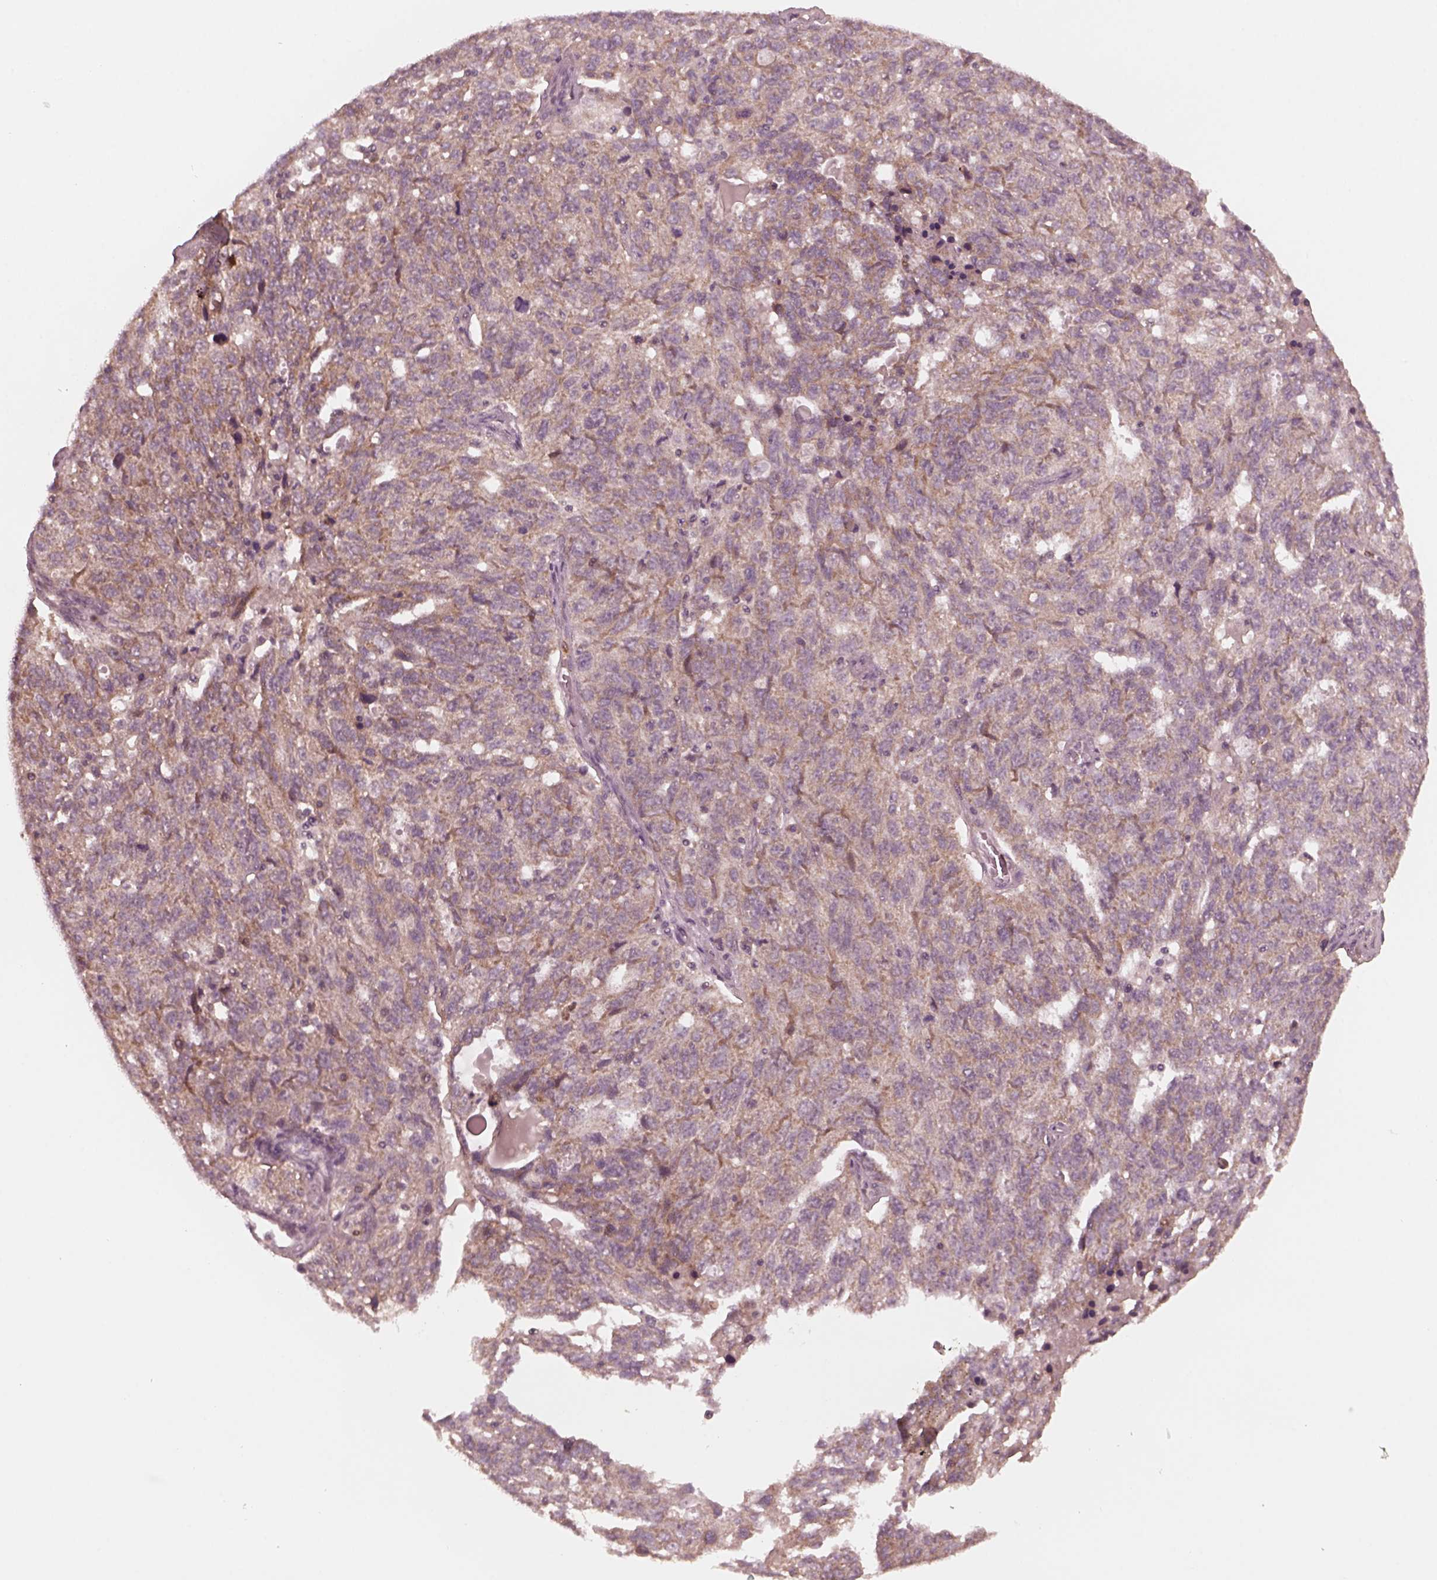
{"staining": {"intensity": "weak", "quantity": "25%-75%", "location": "cytoplasmic/membranous"}, "tissue": "ovarian cancer", "cell_type": "Tumor cells", "image_type": "cancer", "snomed": [{"axis": "morphology", "description": "Cystadenocarcinoma, serous, NOS"}, {"axis": "topography", "description": "Ovary"}], "caption": "A photomicrograph of human ovarian cancer stained for a protein shows weak cytoplasmic/membranous brown staining in tumor cells.", "gene": "FAF2", "patient": {"sex": "female", "age": 71}}